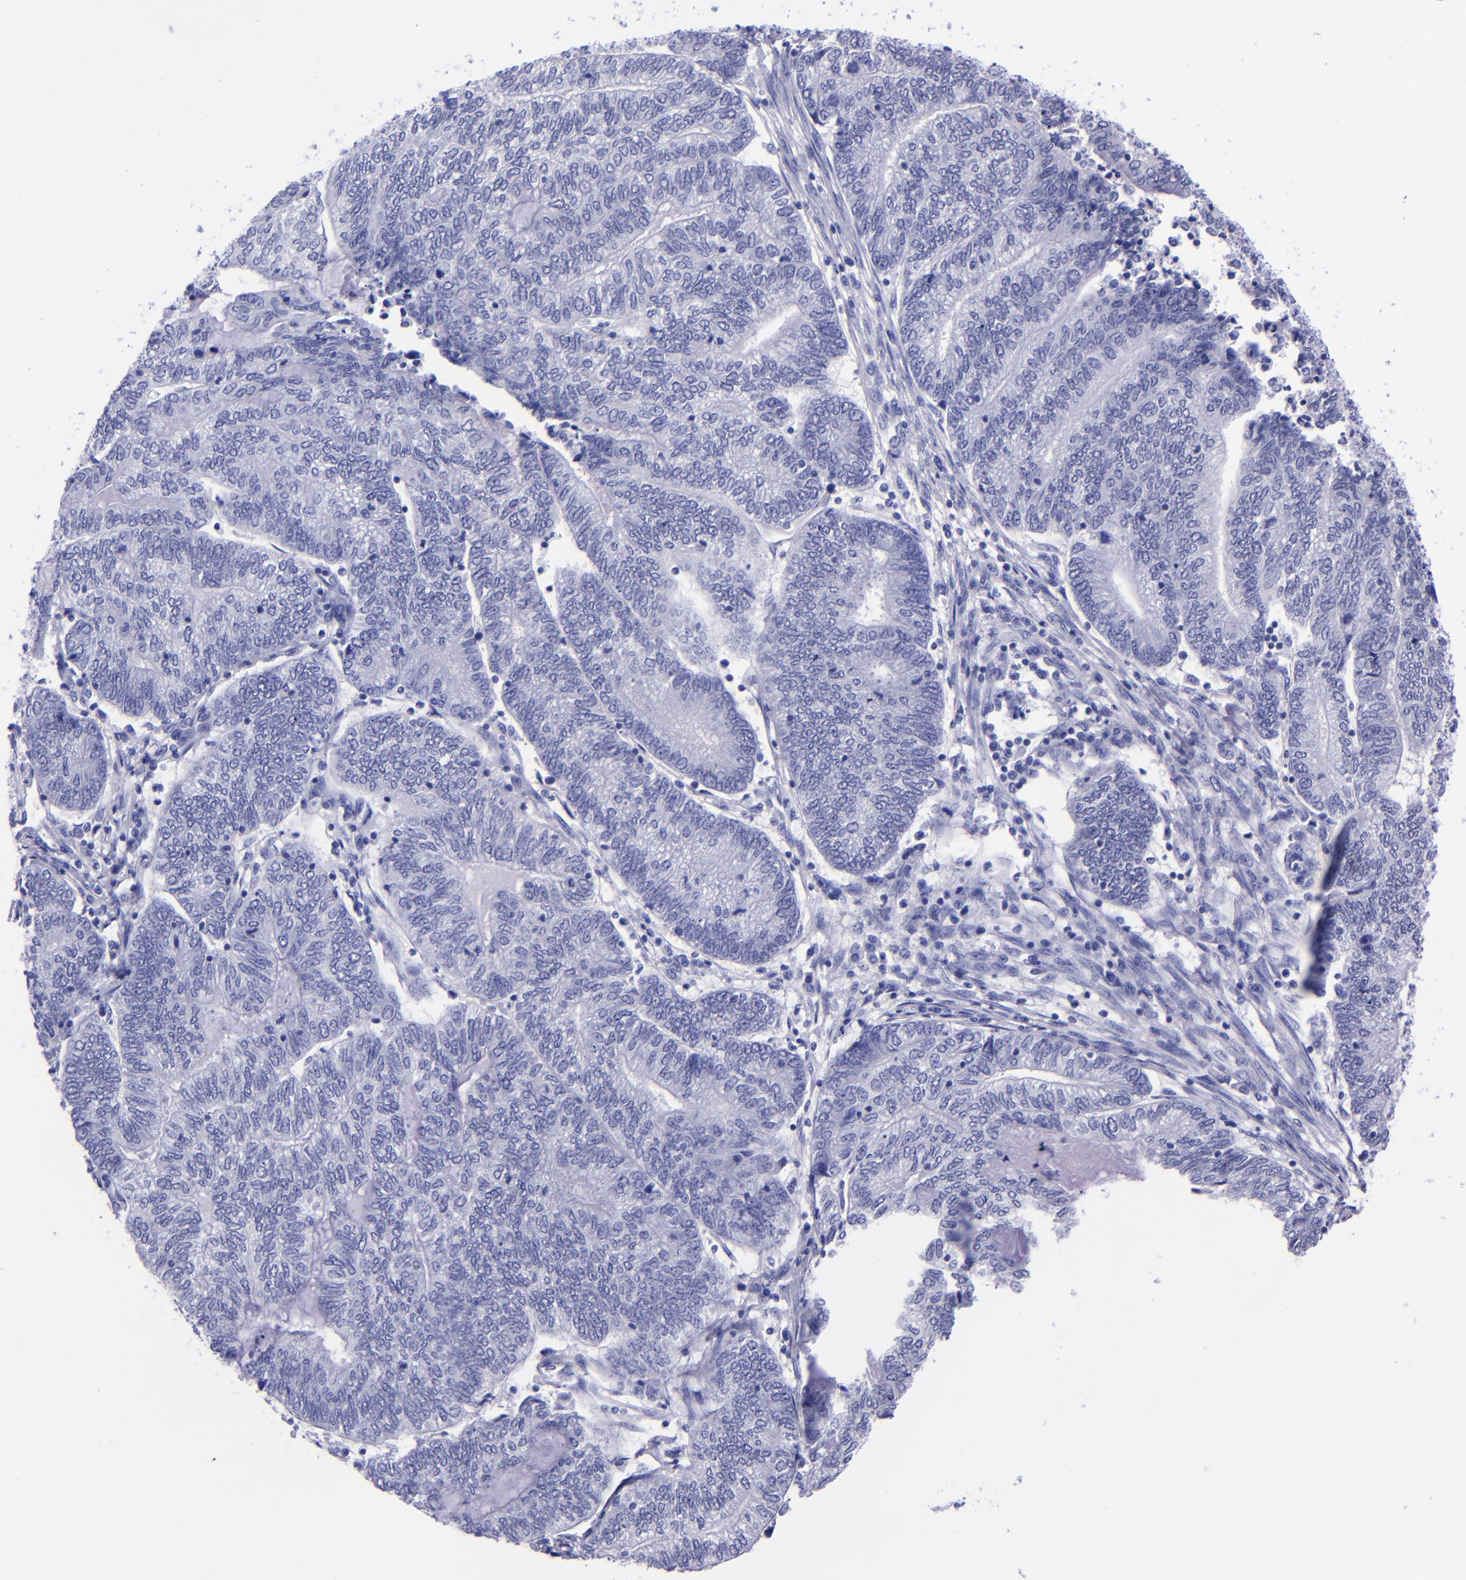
{"staining": {"intensity": "negative", "quantity": "none", "location": "none"}, "tissue": "endometrial cancer", "cell_type": "Tumor cells", "image_type": "cancer", "snomed": [{"axis": "morphology", "description": "Adenocarcinoma, NOS"}, {"axis": "topography", "description": "Uterus"}, {"axis": "topography", "description": "Endometrium"}], "caption": "This is an IHC photomicrograph of adenocarcinoma (endometrial). There is no expression in tumor cells.", "gene": "MBP", "patient": {"sex": "female", "age": 70}}